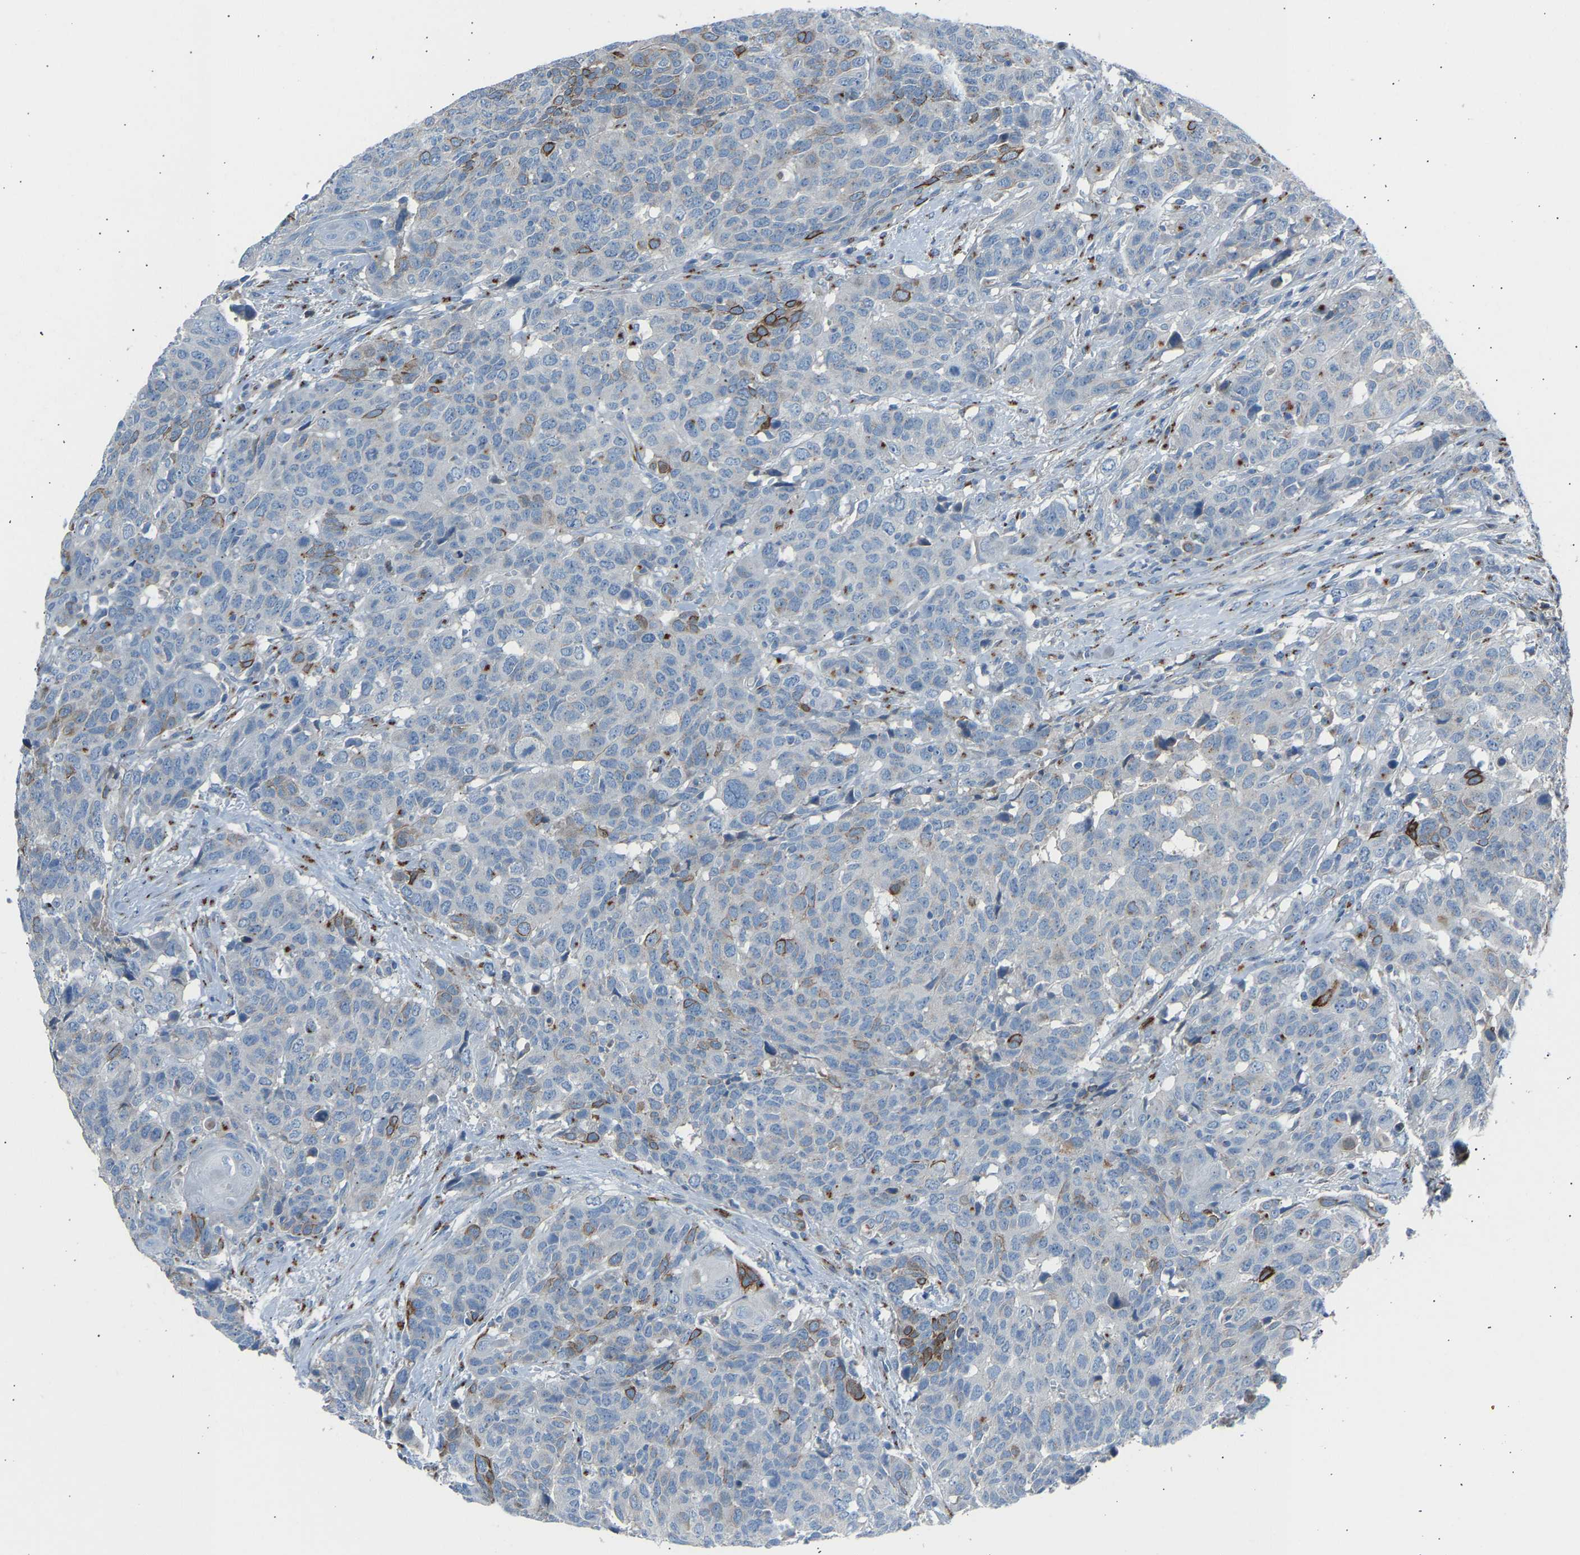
{"staining": {"intensity": "moderate", "quantity": "<25%", "location": "cytoplasmic/membranous"}, "tissue": "head and neck cancer", "cell_type": "Tumor cells", "image_type": "cancer", "snomed": [{"axis": "morphology", "description": "Squamous cell carcinoma, NOS"}, {"axis": "topography", "description": "Head-Neck"}], "caption": "IHC of human head and neck cancer demonstrates low levels of moderate cytoplasmic/membranous positivity in about <25% of tumor cells.", "gene": "CYREN", "patient": {"sex": "male", "age": 66}}